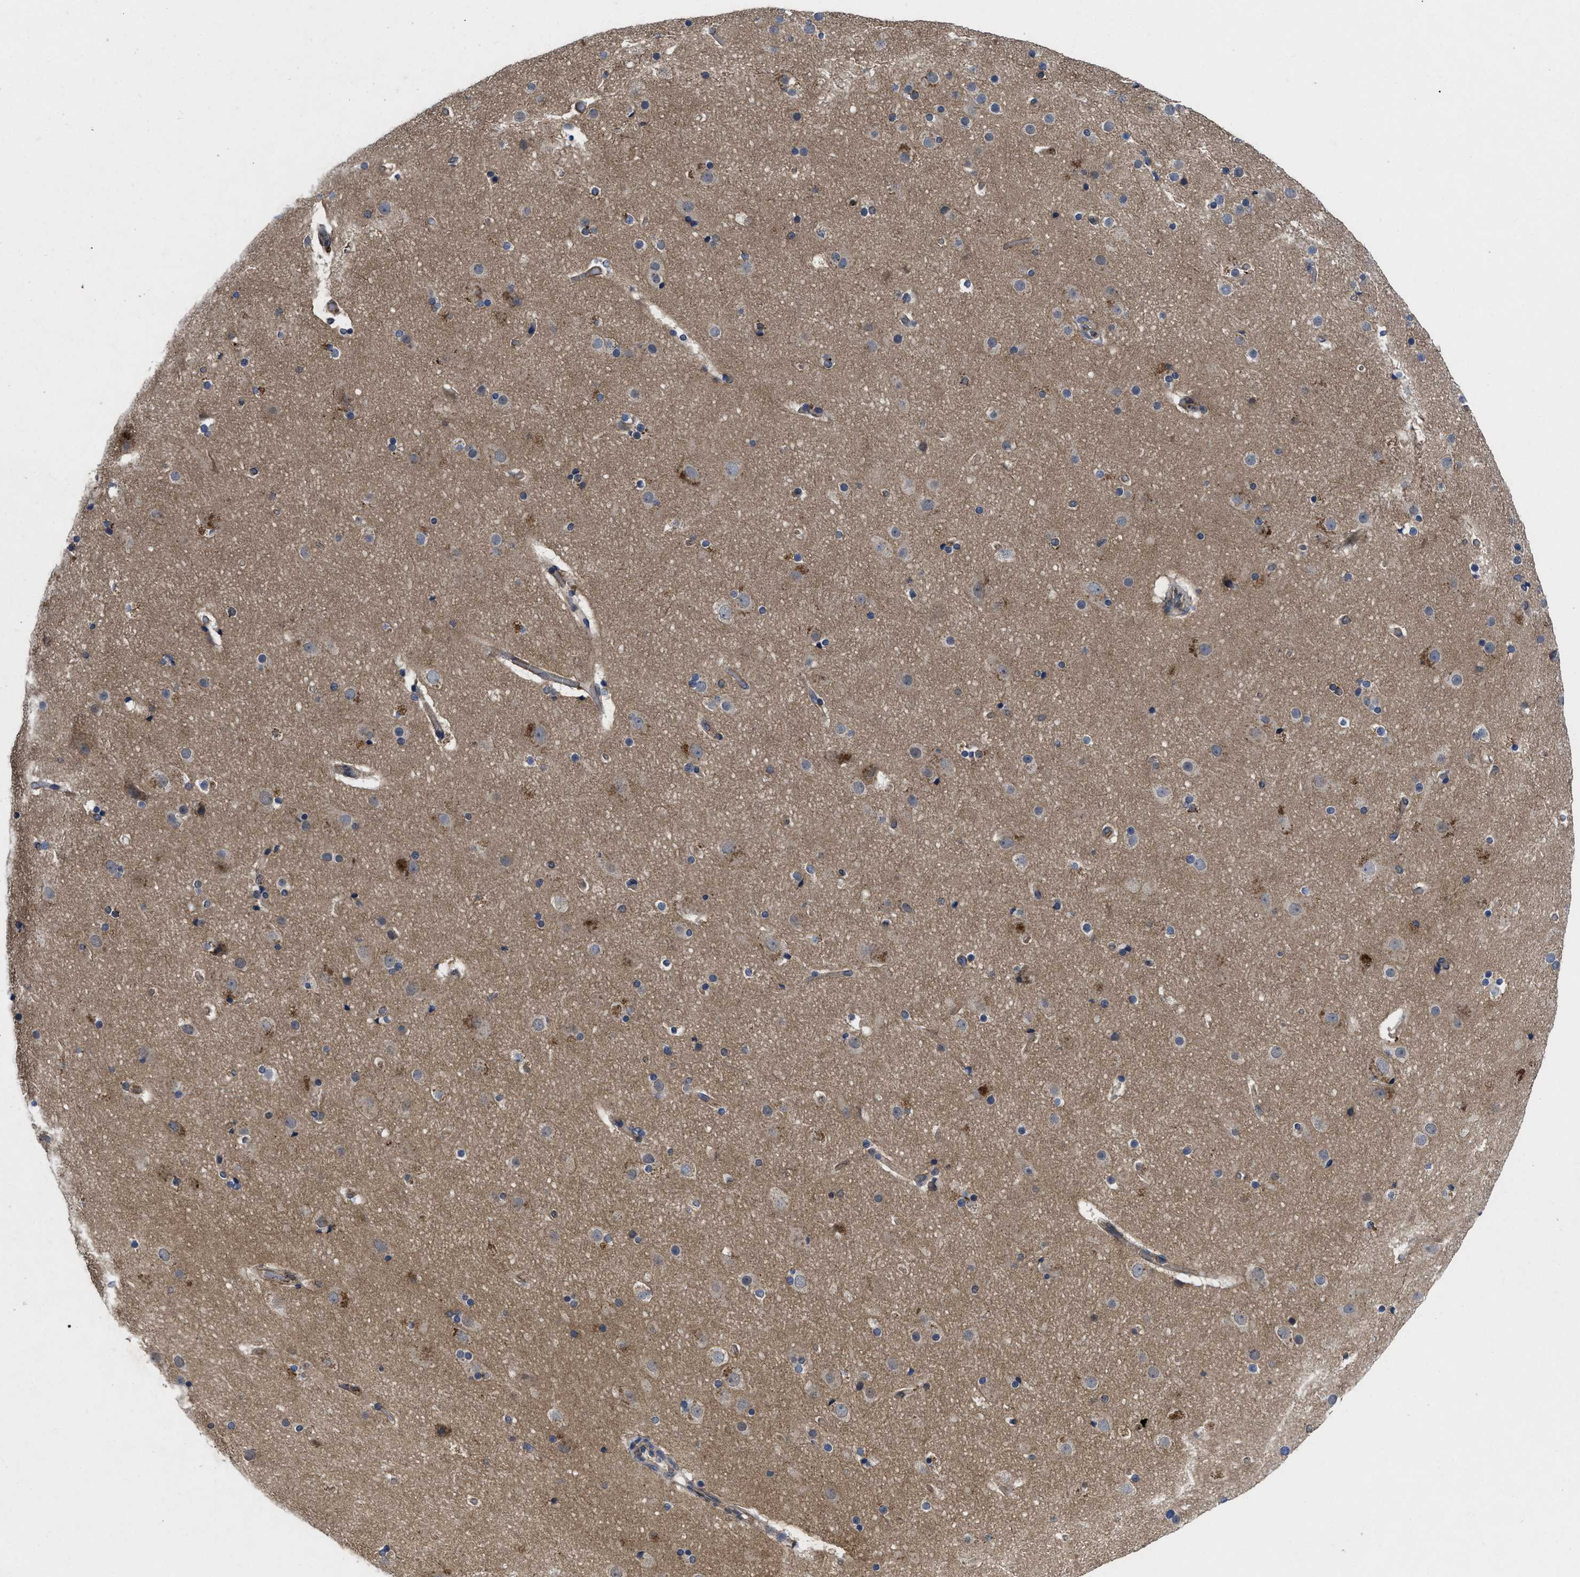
{"staining": {"intensity": "weak", "quantity": ">75%", "location": "cytoplasmic/membranous"}, "tissue": "cerebral cortex", "cell_type": "Endothelial cells", "image_type": "normal", "snomed": [{"axis": "morphology", "description": "Normal tissue, NOS"}, {"axis": "topography", "description": "Cerebral cortex"}], "caption": "Normal cerebral cortex was stained to show a protein in brown. There is low levels of weak cytoplasmic/membranous positivity in approximately >75% of endothelial cells.", "gene": "PKD2", "patient": {"sex": "male", "age": 57}}